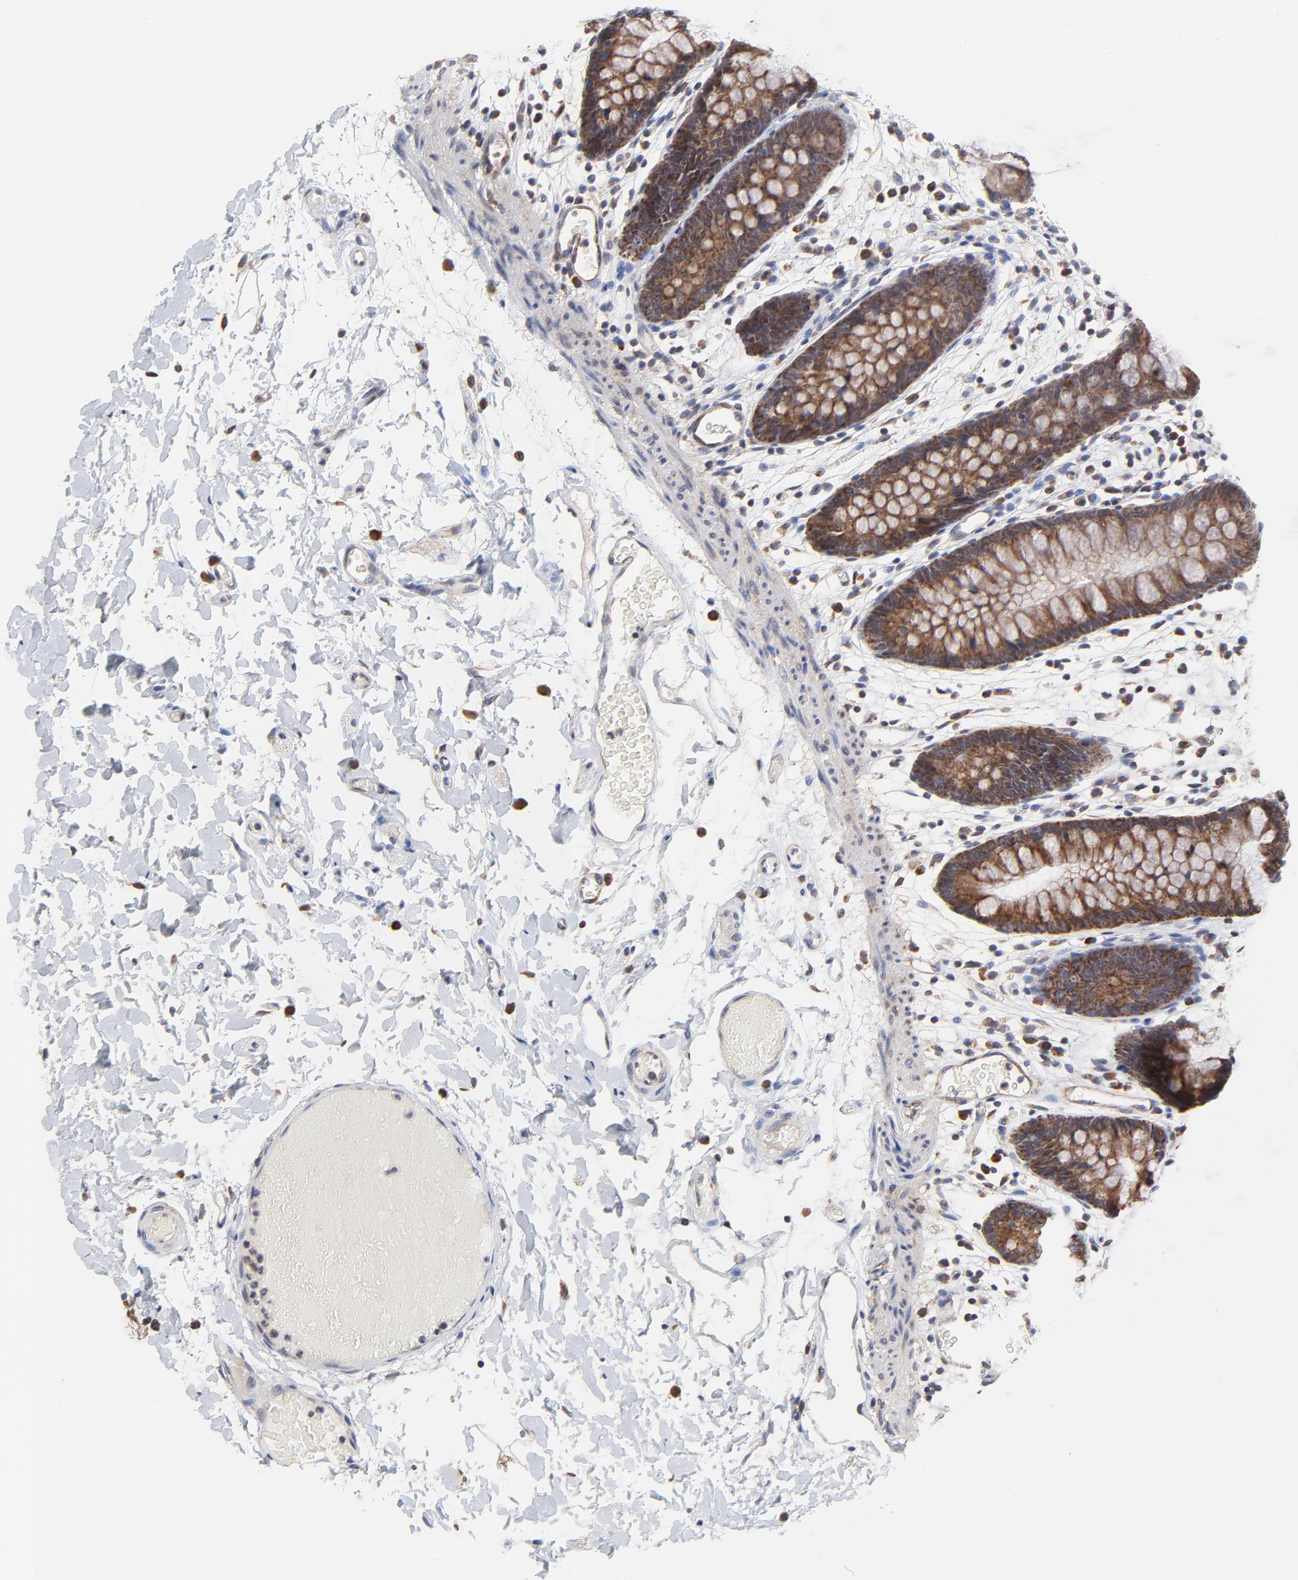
{"staining": {"intensity": "negative", "quantity": "none", "location": "none"}, "tissue": "colon", "cell_type": "Endothelial cells", "image_type": "normal", "snomed": [{"axis": "morphology", "description": "Normal tissue, NOS"}, {"axis": "topography", "description": "Smooth muscle"}, {"axis": "topography", "description": "Colon"}], "caption": "IHC histopathology image of benign colon: human colon stained with DAB displays no significant protein expression in endothelial cells. The staining is performed using DAB brown chromogen with nuclei counter-stained in using hematoxylin.", "gene": "ZNF550", "patient": {"sex": "male", "age": 67}}